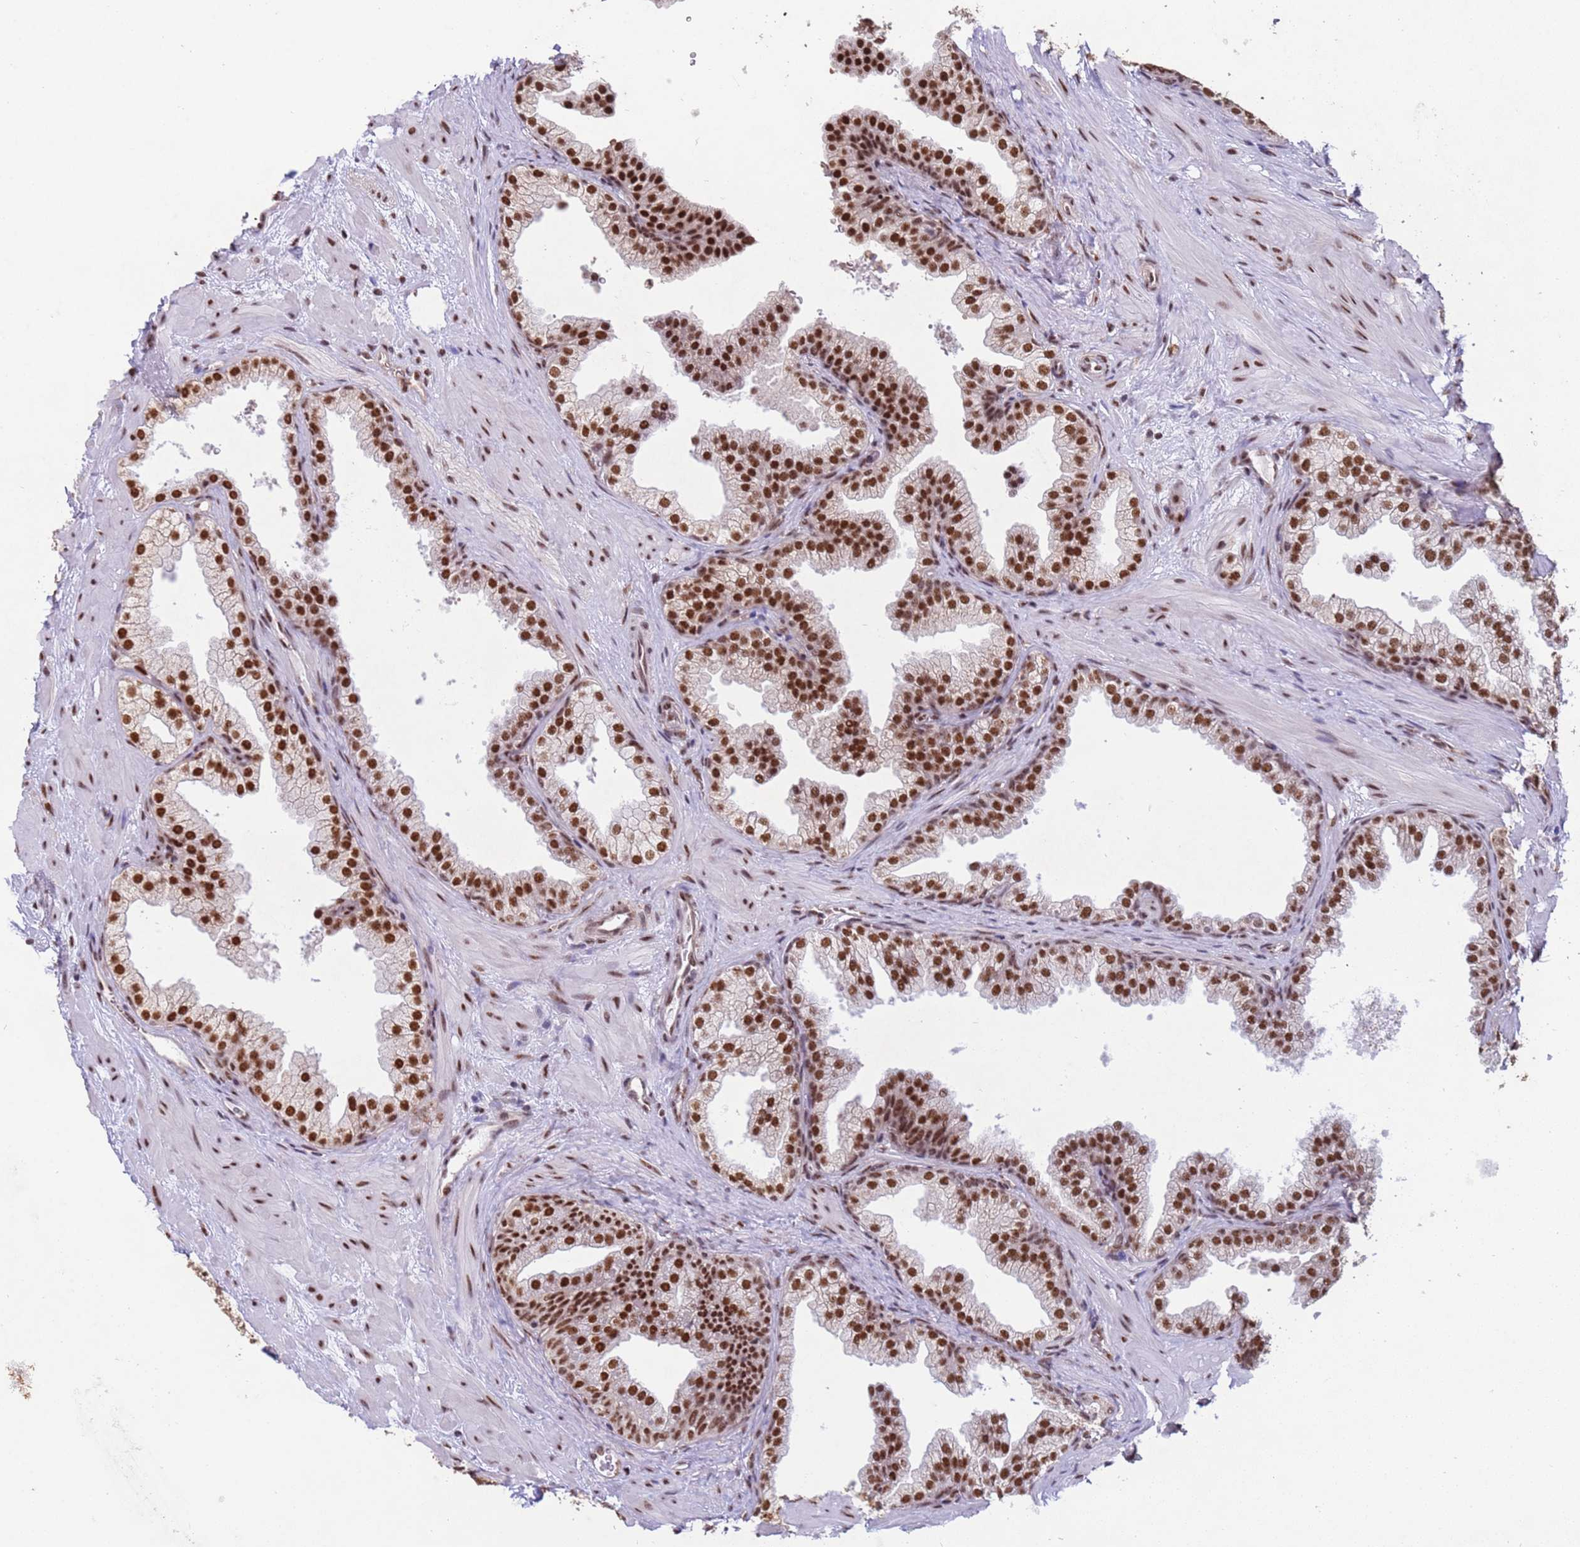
{"staining": {"intensity": "strong", "quantity": ">75%", "location": "nuclear"}, "tissue": "prostate", "cell_type": "Glandular cells", "image_type": "normal", "snomed": [{"axis": "morphology", "description": "Normal tissue, NOS"}, {"axis": "topography", "description": "Prostate"}], "caption": "Unremarkable prostate was stained to show a protein in brown. There is high levels of strong nuclear positivity in approximately >75% of glandular cells. The staining was performed using DAB (3,3'-diaminobenzidine), with brown indicating positive protein expression. Nuclei are stained blue with hematoxylin.", "gene": "ESF1", "patient": {"sex": "male", "age": 37}}